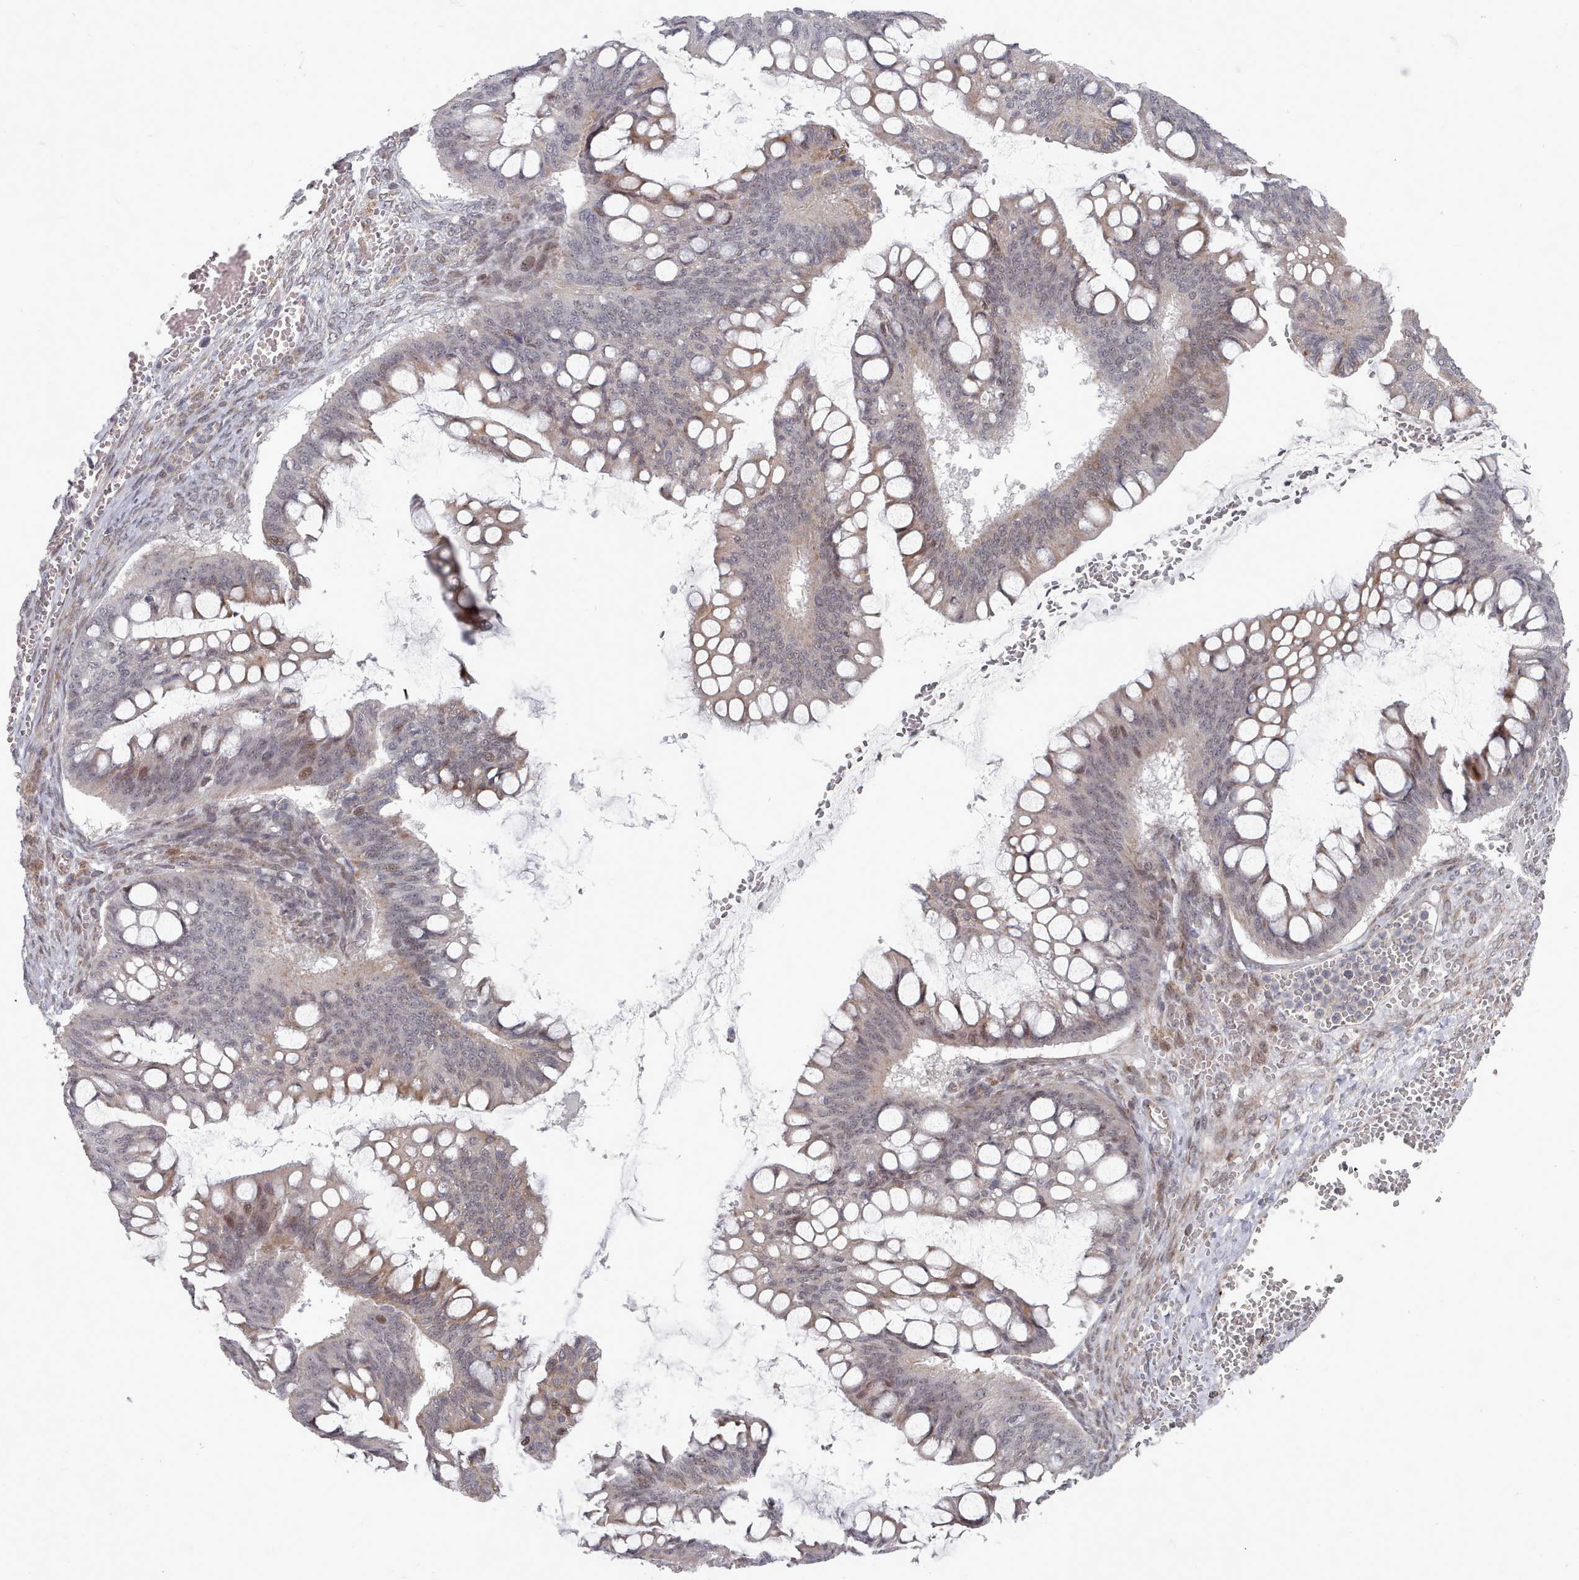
{"staining": {"intensity": "moderate", "quantity": "<25%", "location": "nuclear"}, "tissue": "ovarian cancer", "cell_type": "Tumor cells", "image_type": "cancer", "snomed": [{"axis": "morphology", "description": "Cystadenocarcinoma, mucinous, NOS"}, {"axis": "topography", "description": "Ovary"}], "caption": "Tumor cells reveal low levels of moderate nuclear staining in approximately <25% of cells in human ovarian mucinous cystadenocarcinoma. (Brightfield microscopy of DAB IHC at high magnification).", "gene": "CPSF4", "patient": {"sex": "female", "age": 73}}